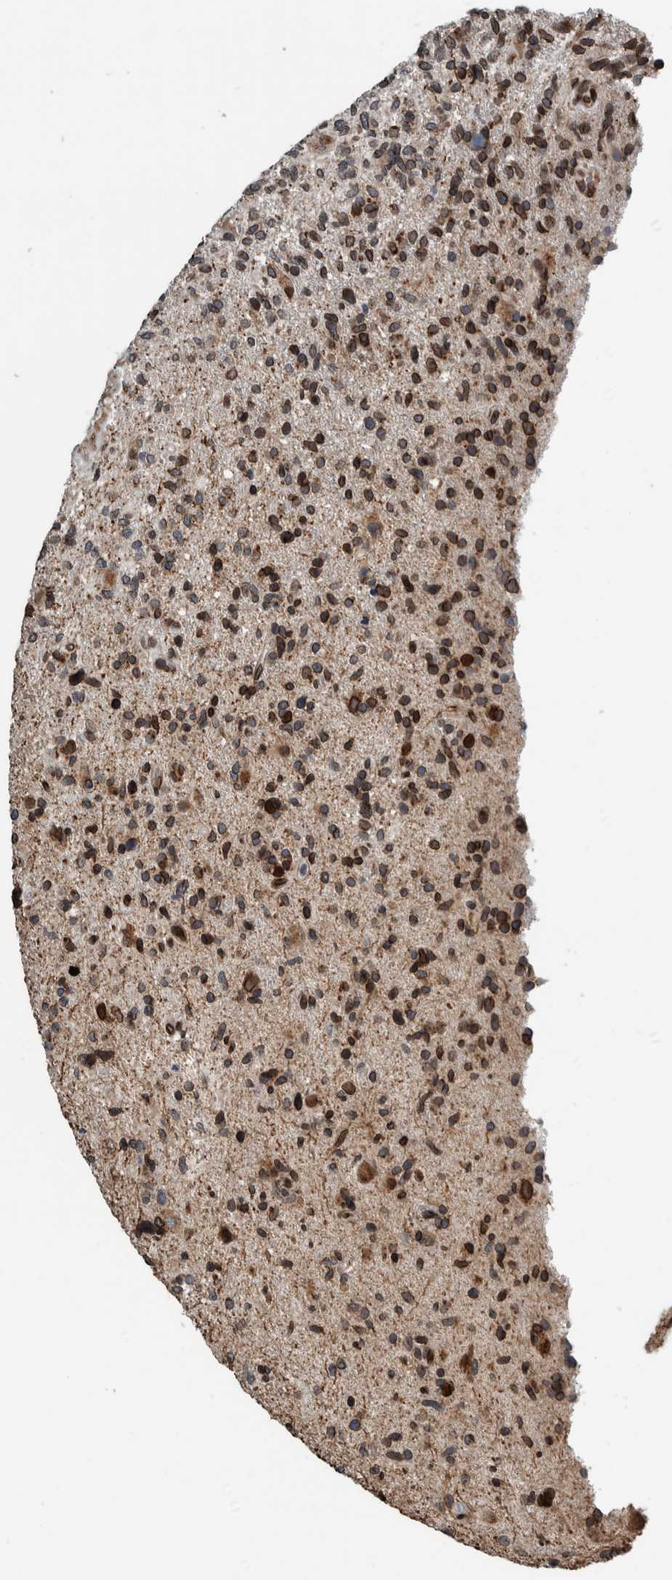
{"staining": {"intensity": "strong", "quantity": ">75%", "location": "cytoplasmic/membranous,nuclear"}, "tissue": "glioma", "cell_type": "Tumor cells", "image_type": "cancer", "snomed": [{"axis": "morphology", "description": "Glioma, malignant, High grade"}, {"axis": "topography", "description": "Brain"}], "caption": "Protein staining shows strong cytoplasmic/membranous and nuclear positivity in approximately >75% of tumor cells in glioma. Using DAB (brown) and hematoxylin (blue) stains, captured at high magnification using brightfield microscopy.", "gene": "FAM135B", "patient": {"sex": "male", "age": 72}}